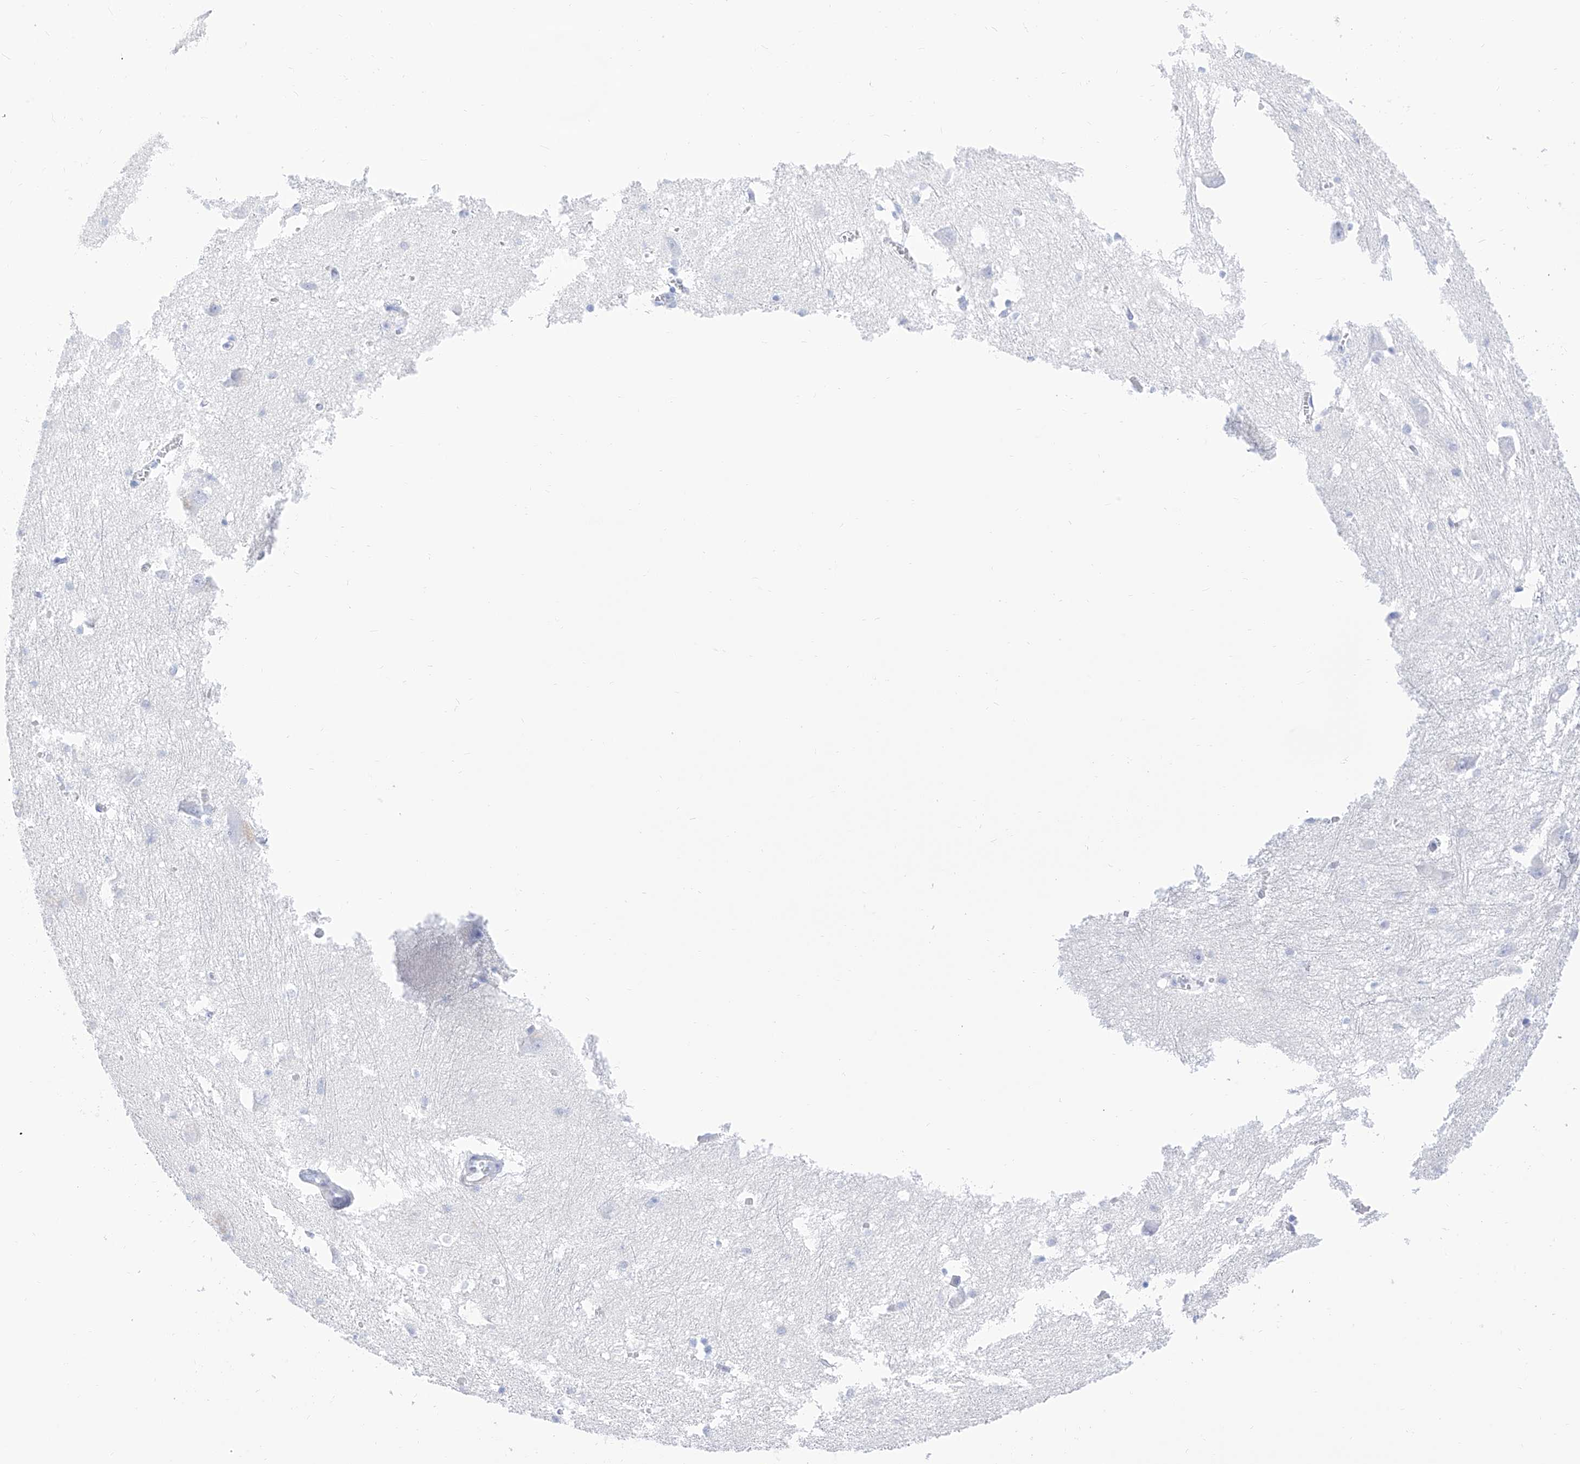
{"staining": {"intensity": "negative", "quantity": "none", "location": "none"}, "tissue": "caudate", "cell_type": "Glial cells", "image_type": "normal", "snomed": [{"axis": "morphology", "description": "Normal tissue, NOS"}, {"axis": "topography", "description": "Lateral ventricle wall"}], "caption": "This is an immunohistochemistry photomicrograph of benign caudate. There is no expression in glial cells.", "gene": "TRPC7", "patient": {"sex": "male", "age": 37}}